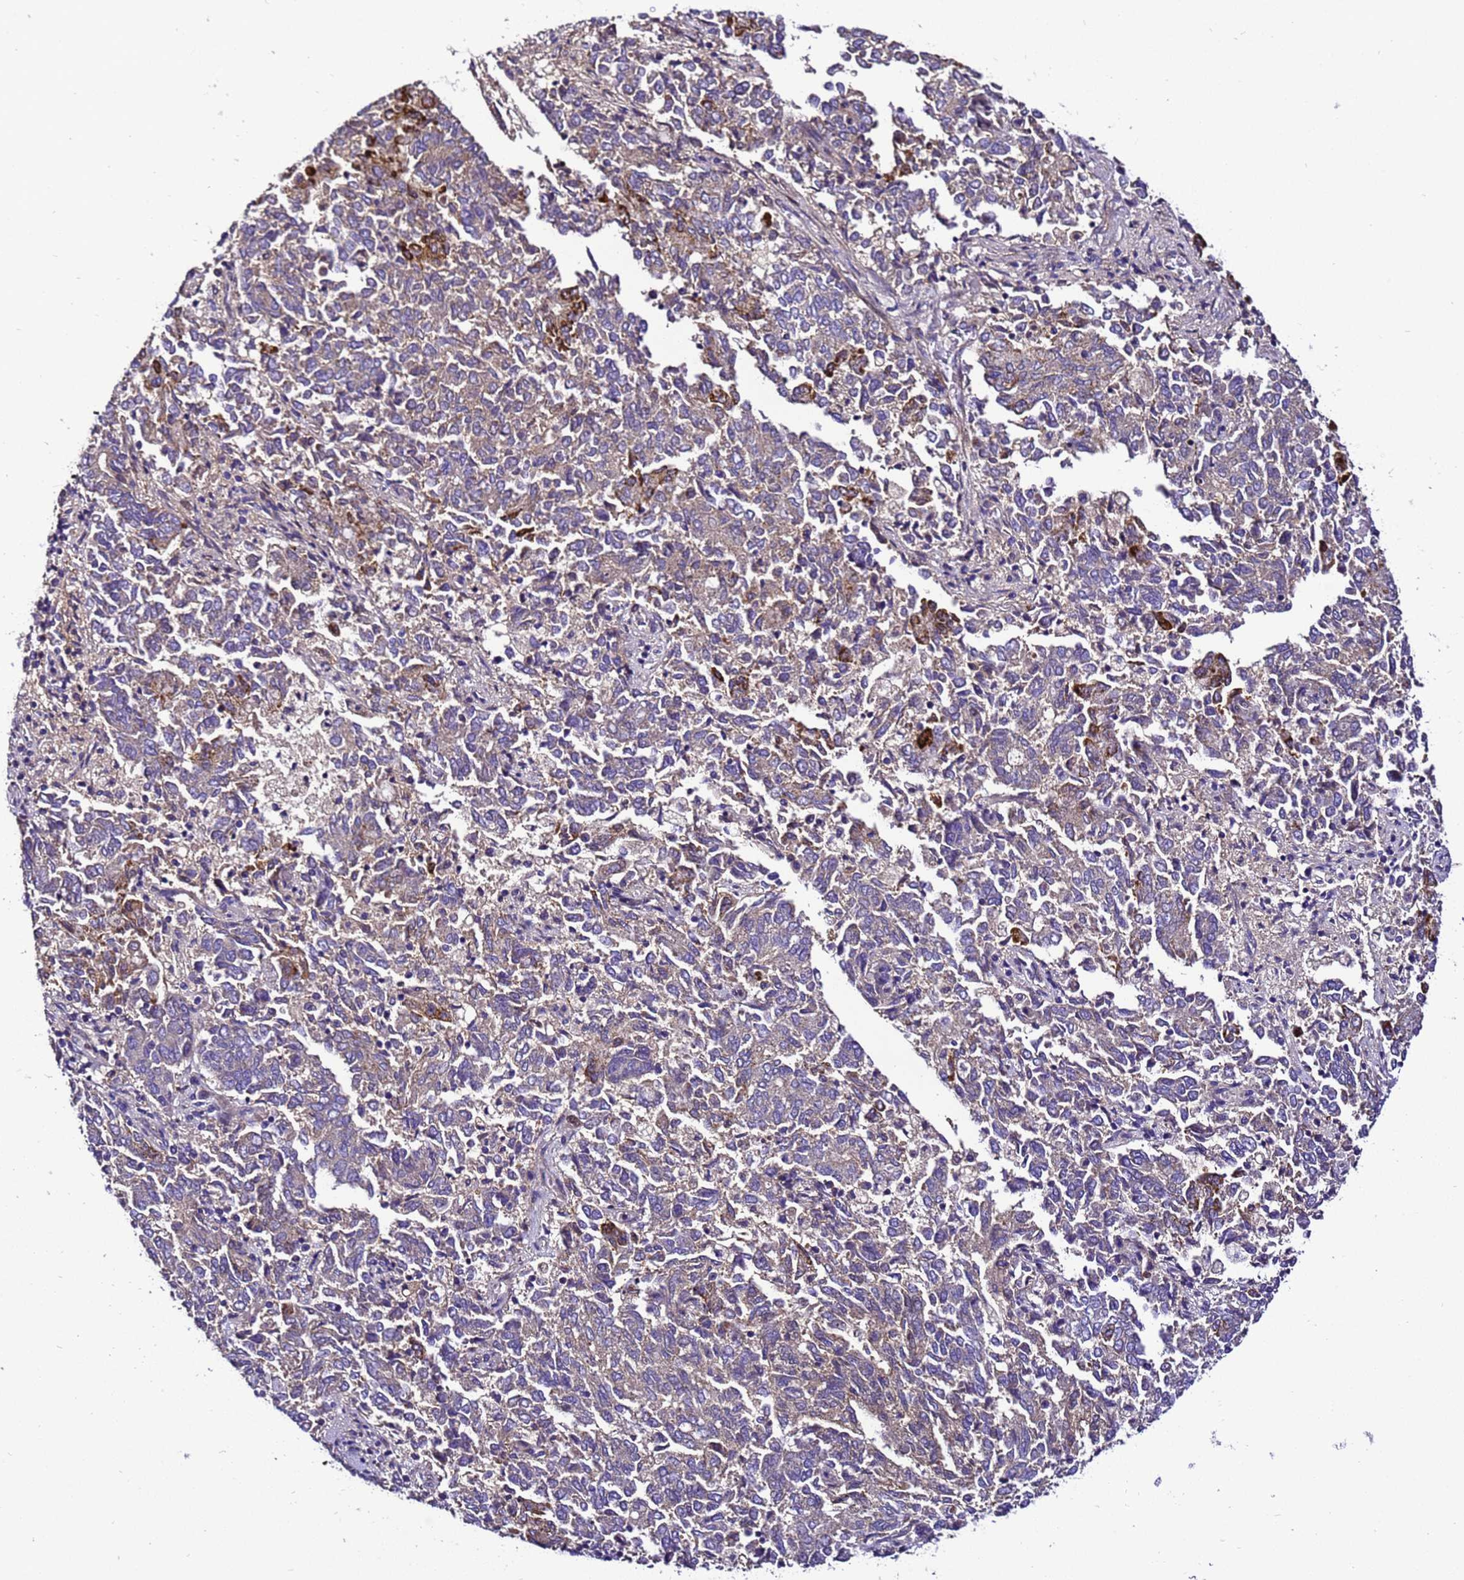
{"staining": {"intensity": "negative", "quantity": "none", "location": "none"}, "tissue": "endometrial cancer", "cell_type": "Tumor cells", "image_type": "cancer", "snomed": [{"axis": "morphology", "description": "Adenocarcinoma, NOS"}, {"axis": "topography", "description": "Endometrium"}], "caption": "This is an IHC histopathology image of human endometrial adenocarcinoma. There is no positivity in tumor cells.", "gene": "ZNF417", "patient": {"sex": "female", "age": 80}}